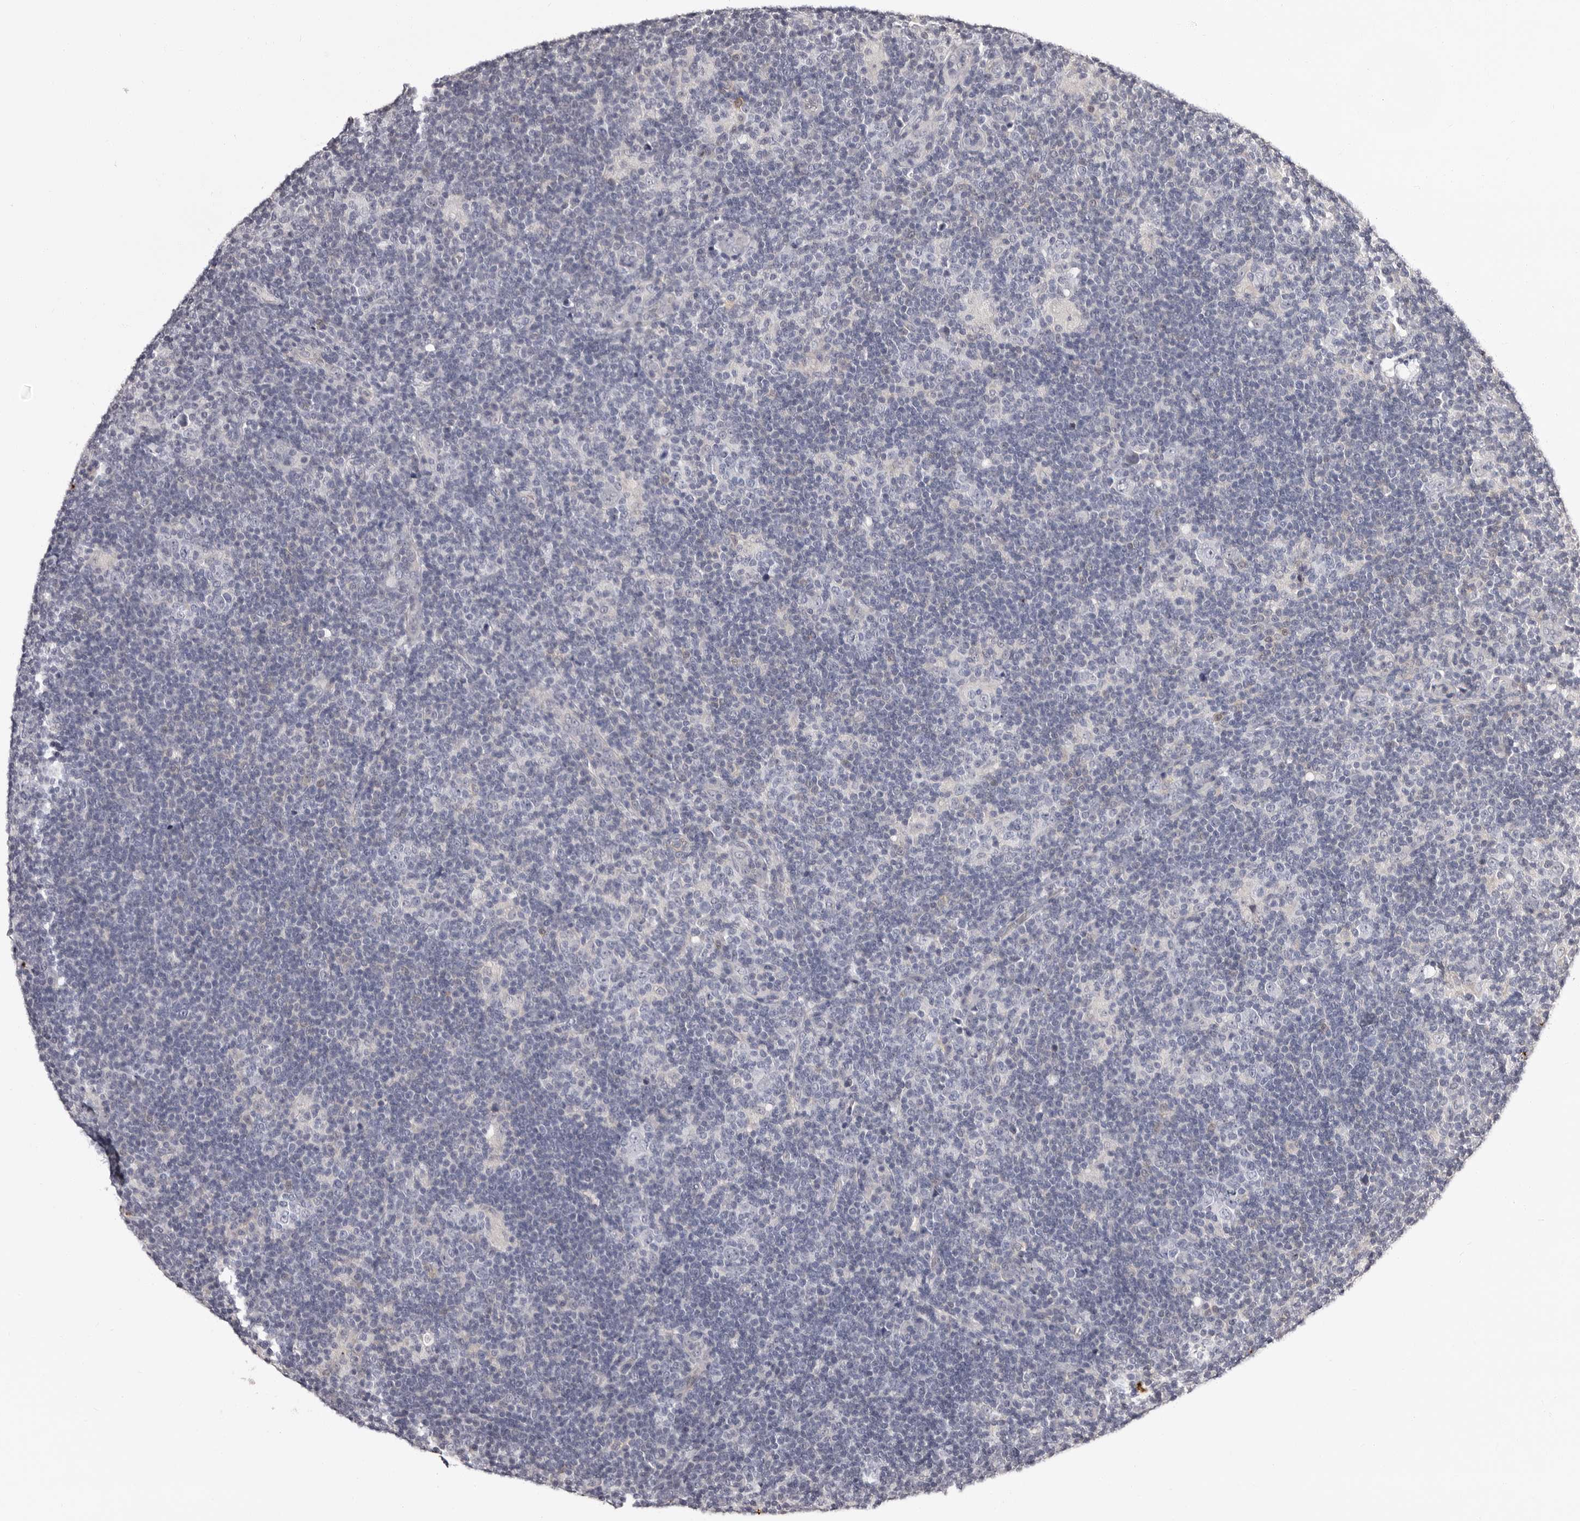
{"staining": {"intensity": "negative", "quantity": "none", "location": "none"}, "tissue": "lymphoma", "cell_type": "Tumor cells", "image_type": "cancer", "snomed": [{"axis": "morphology", "description": "Hodgkin's disease, NOS"}, {"axis": "topography", "description": "Lymph node"}], "caption": "A high-resolution image shows immunohistochemistry staining of lymphoma, which reveals no significant expression in tumor cells.", "gene": "BPGM", "patient": {"sex": "female", "age": 57}}